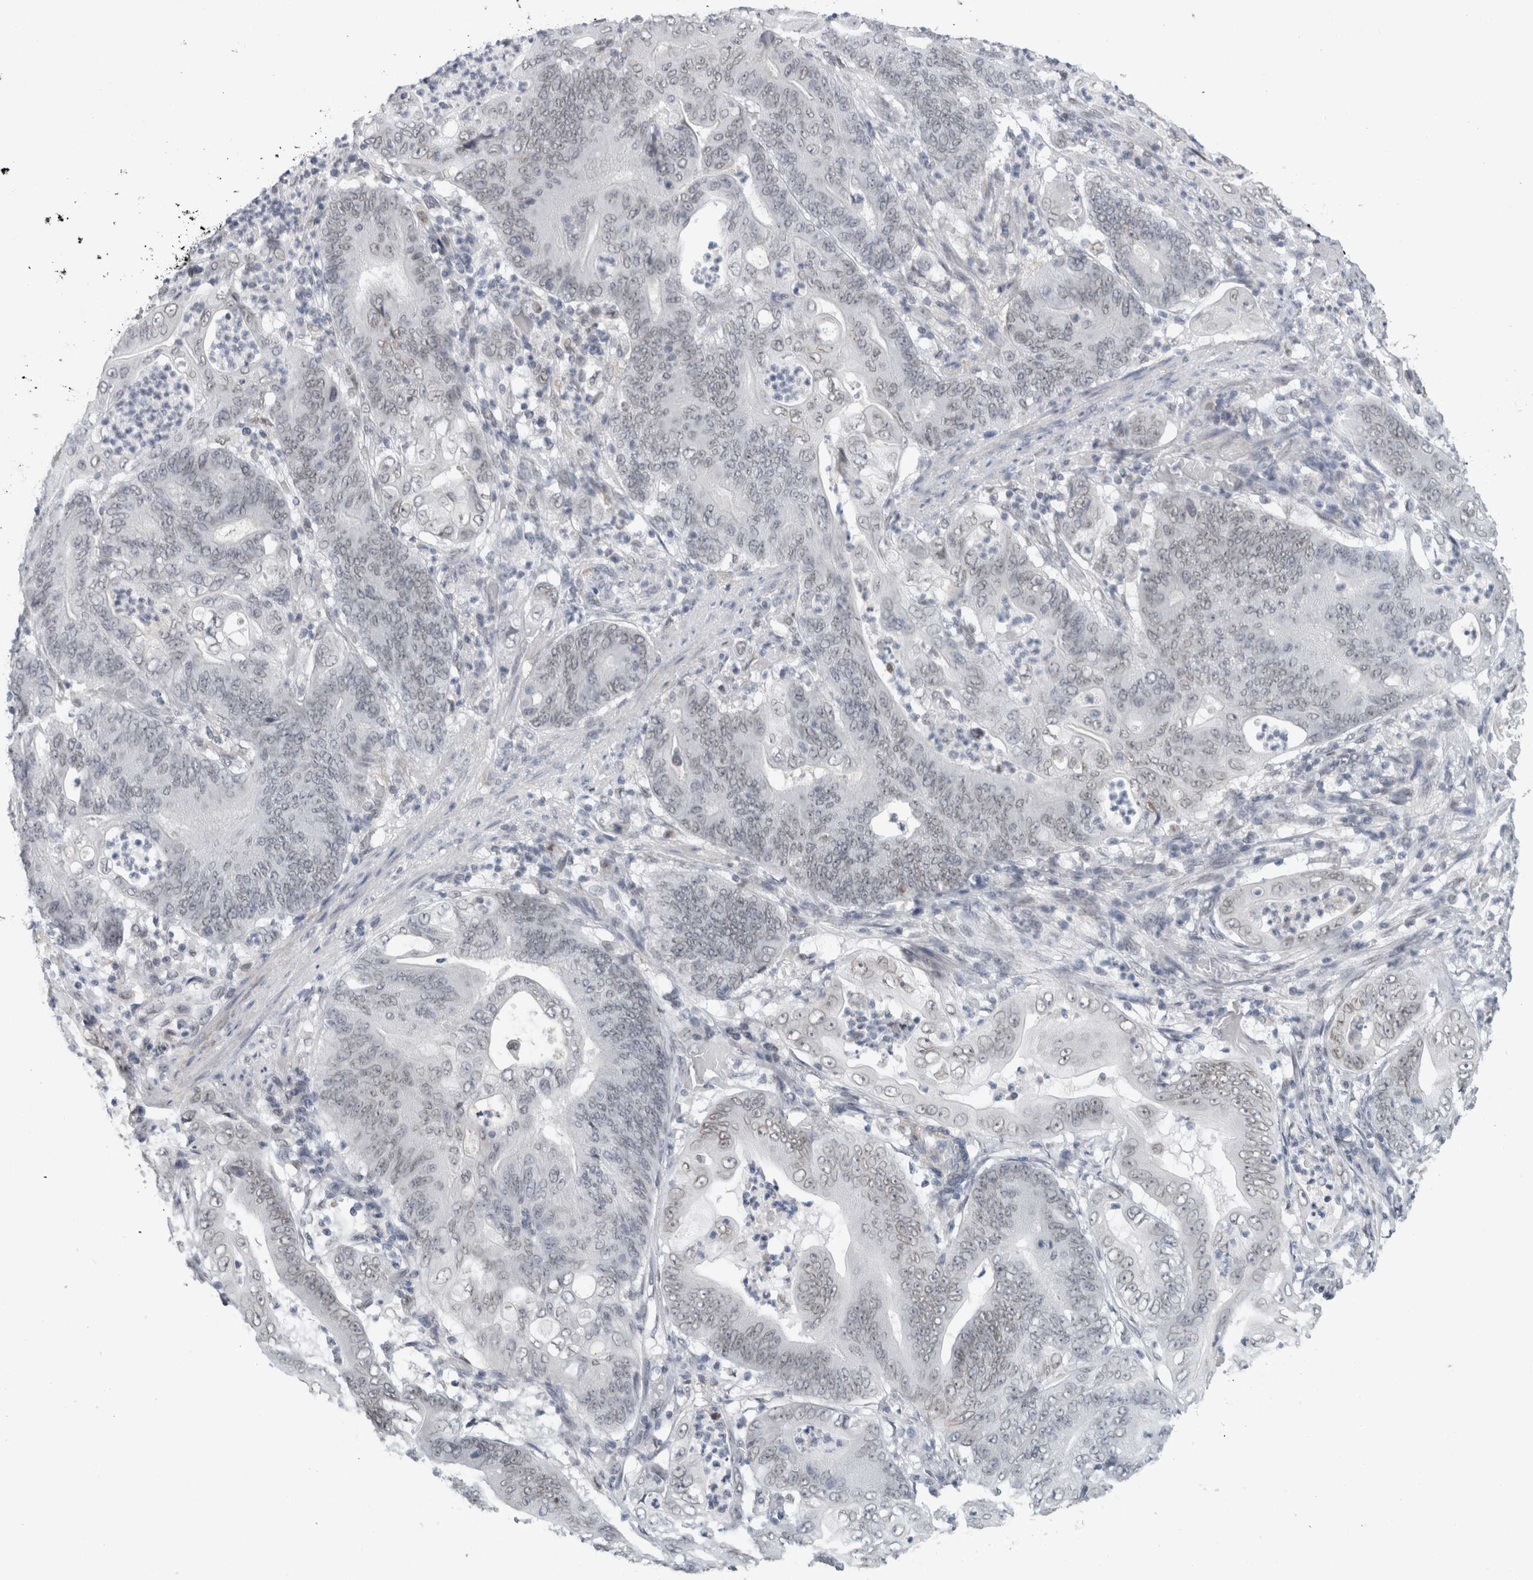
{"staining": {"intensity": "weak", "quantity": "<25%", "location": "cytoplasmic/membranous,nuclear"}, "tissue": "stomach cancer", "cell_type": "Tumor cells", "image_type": "cancer", "snomed": [{"axis": "morphology", "description": "Adenocarcinoma, NOS"}, {"axis": "topography", "description": "Stomach"}], "caption": "DAB (3,3'-diaminobenzidine) immunohistochemical staining of adenocarcinoma (stomach) demonstrates no significant staining in tumor cells. The staining was performed using DAB (3,3'-diaminobenzidine) to visualize the protein expression in brown, while the nuclei were stained in blue with hematoxylin (Magnification: 20x).", "gene": "ZNF770", "patient": {"sex": "female", "age": 73}}